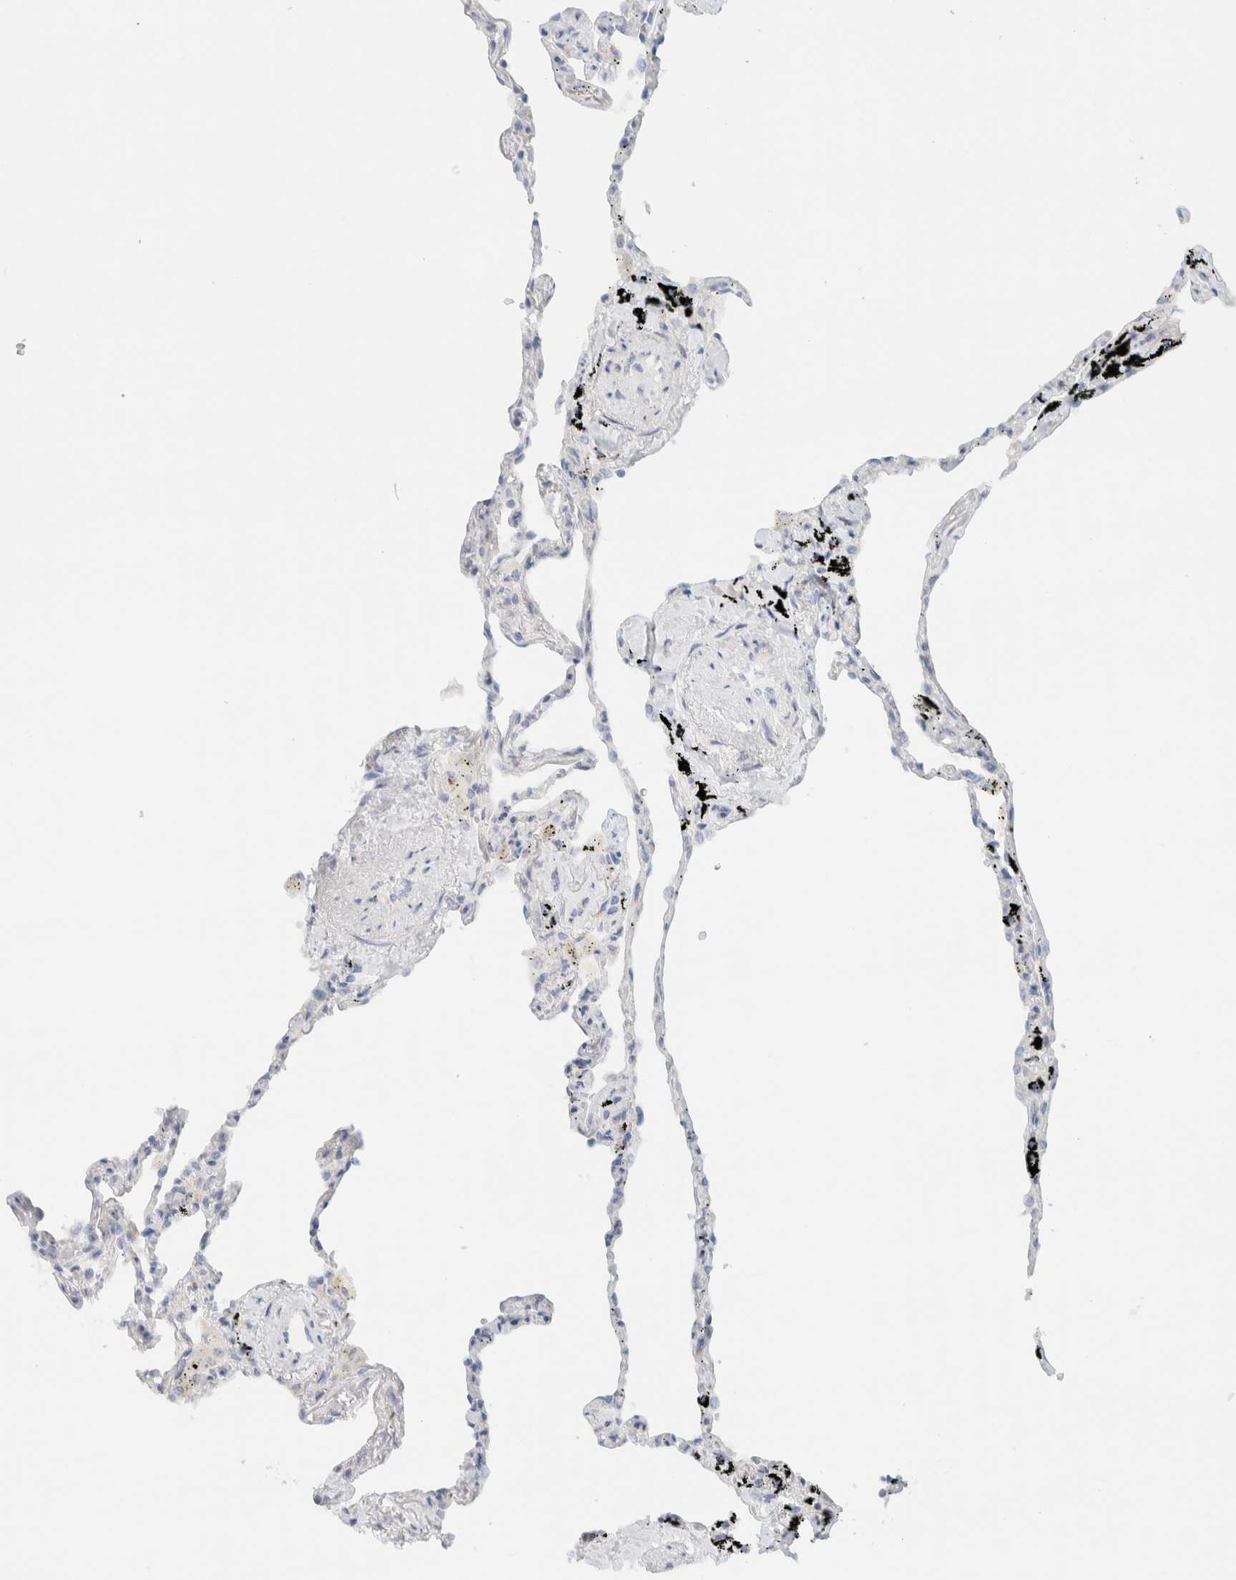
{"staining": {"intensity": "negative", "quantity": "none", "location": "none"}, "tissue": "lung", "cell_type": "Alveolar cells", "image_type": "normal", "snomed": [{"axis": "morphology", "description": "Normal tissue, NOS"}, {"axis": "topography", "description": "Lung"}], "caption": "This histopathology image is of unremarkable lung stained with immunohistochemistry to label a protein in brown with the nuclei are counter-stained blue. There is no staining in alveolar cells. The staining was performed using DAB to visualize the protein expression in brown, while the nuclei were stained in blue with hematoxylin (Magnification: 20x).", "gene": "SPNS3", "patient": {"sex": "male", "age": 59}}